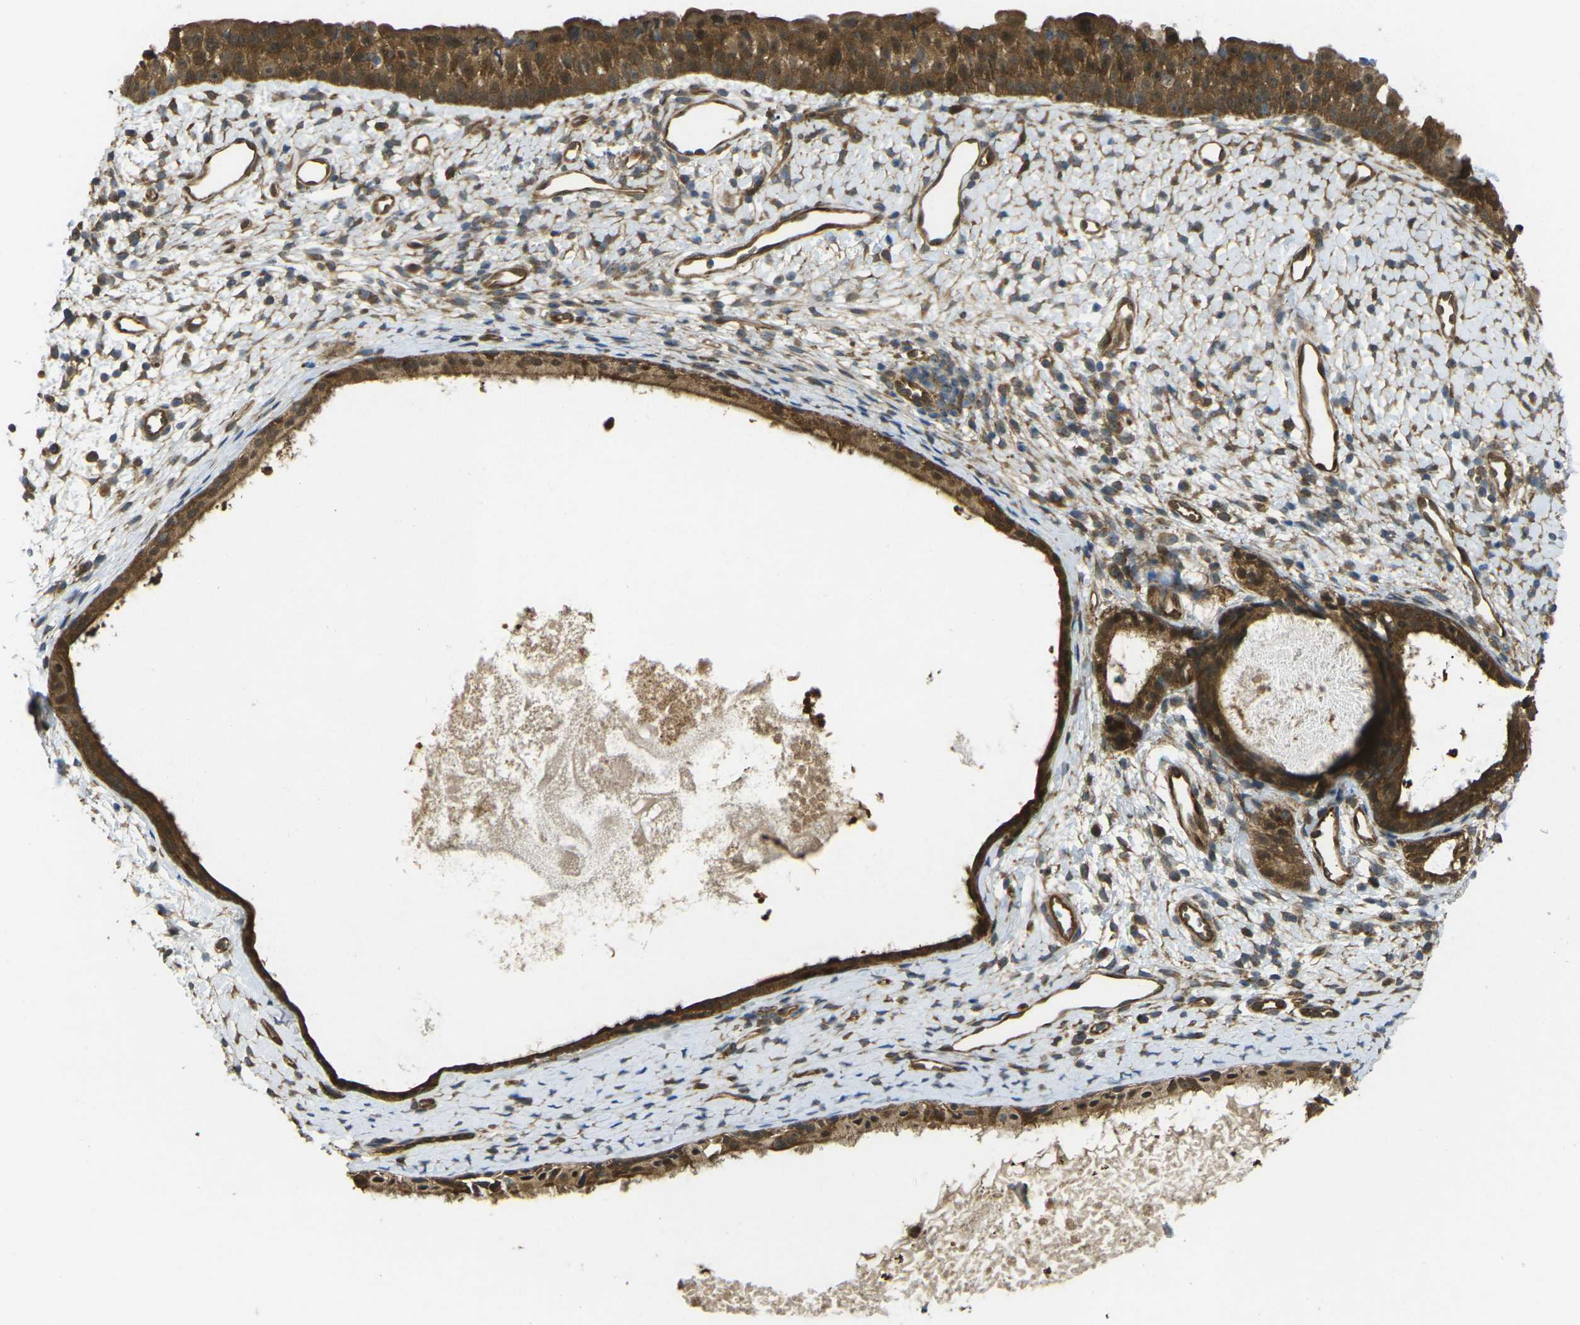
{"staining": {"intensity": "strong", "quantity": ">75%", "location": "cytoplasmic/membranous"}, "tissue": "nasopharynx", "cell_type": "Respiratory epithelial cells", "image_type": "normal", "snomed": [{"axis": "morphology", "description": "Normal tissue, NOS"}, {"axis": "topography", "description": "Nasopharynx"}], "caption": "Nasopharynx stained with immunohistochemistry displays strong cytoplasmic/membranous expression in approximately >75% of respiratory epithelial cells.", "gene": "CHMP3", "patient": {"sex": "male", "age": 22}}